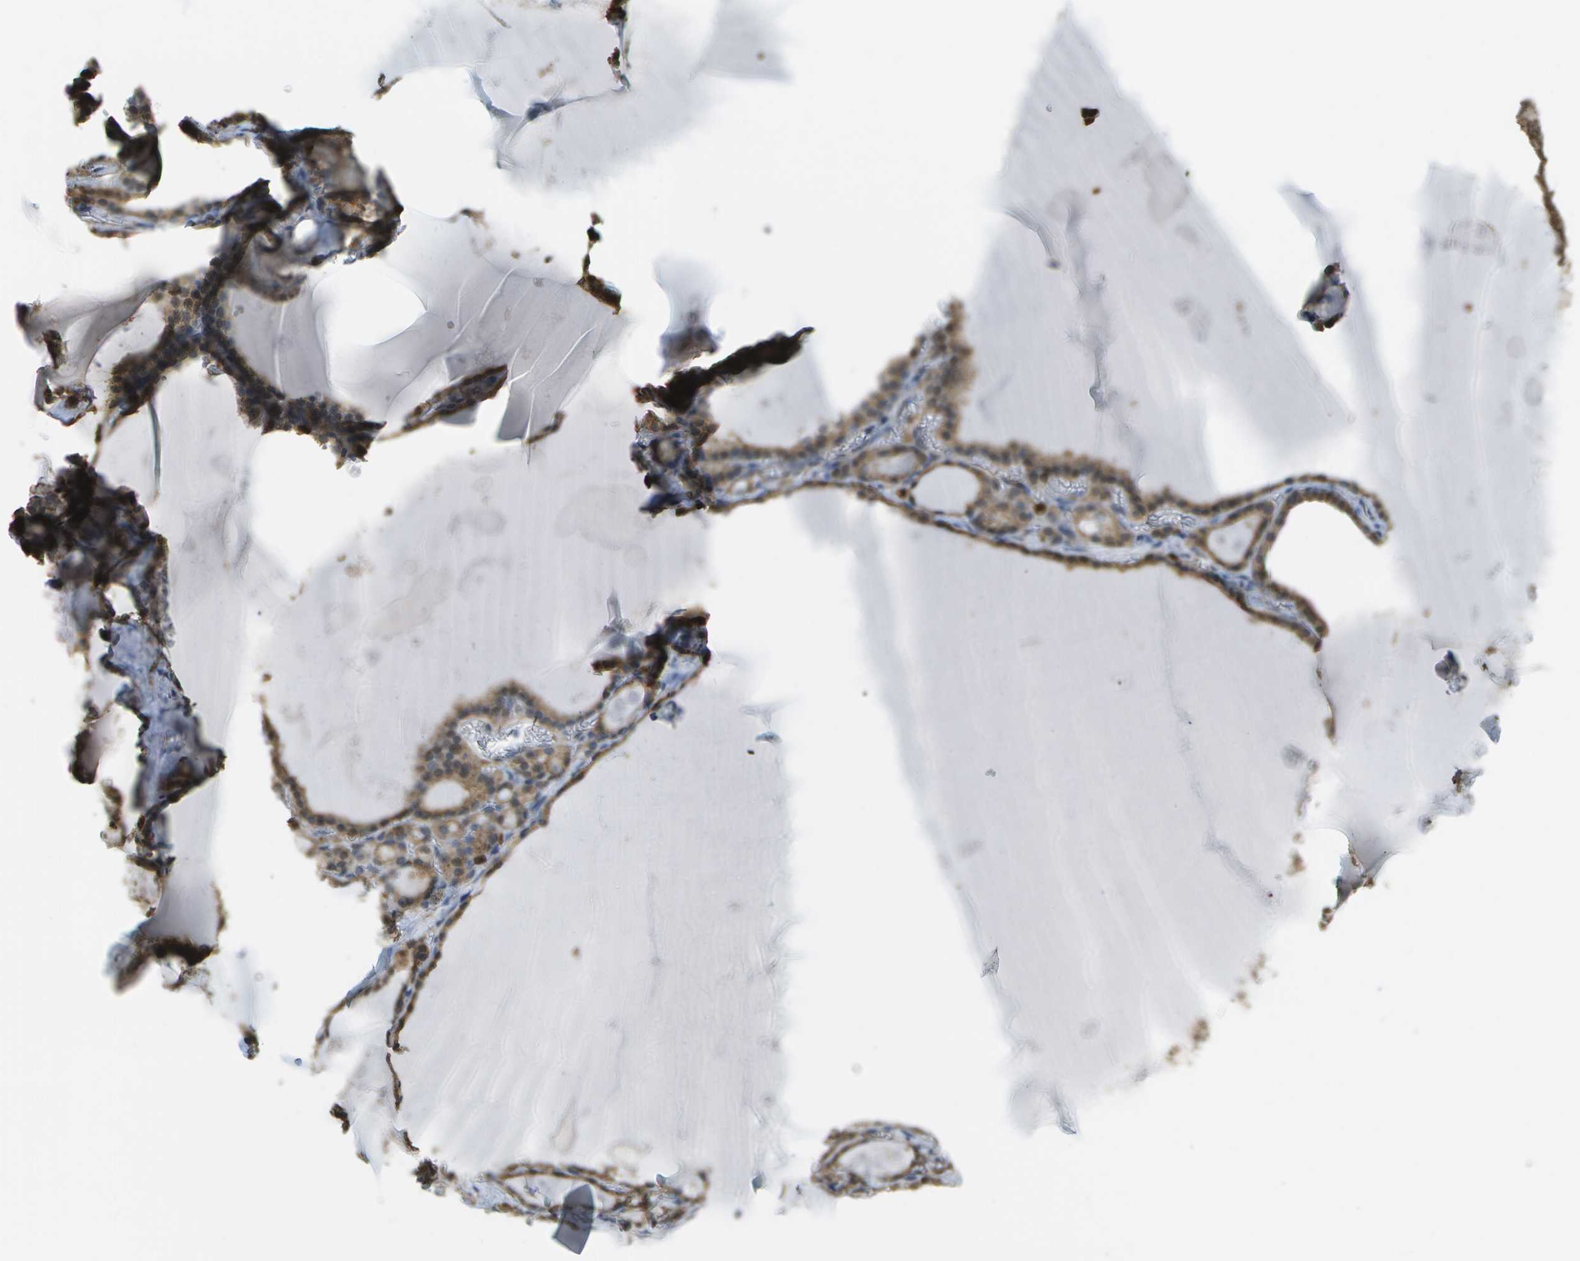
{"staining": {"intensity": "moderate", "quantity": ">75%", "location": "cytoplasmic/membranous"}, "tissue": "thyroid gland", "cell_type": "Glandular cells", "image_type": "normal", "snomed": [{"axis": "morphology", "description": "Normal tissue, NOS"}, {"axis": "topography", "description": "Thyroid gland"}], "caption": "This histopathology image reveals immunohistochemistry staining of unremarkable thyroid gland, with medium moderate cytoplasmic/membranous staining in approximately >75% of glandular cells.", "gene": "CACHD1", "patient": {"sex": "male", "age": 56}}